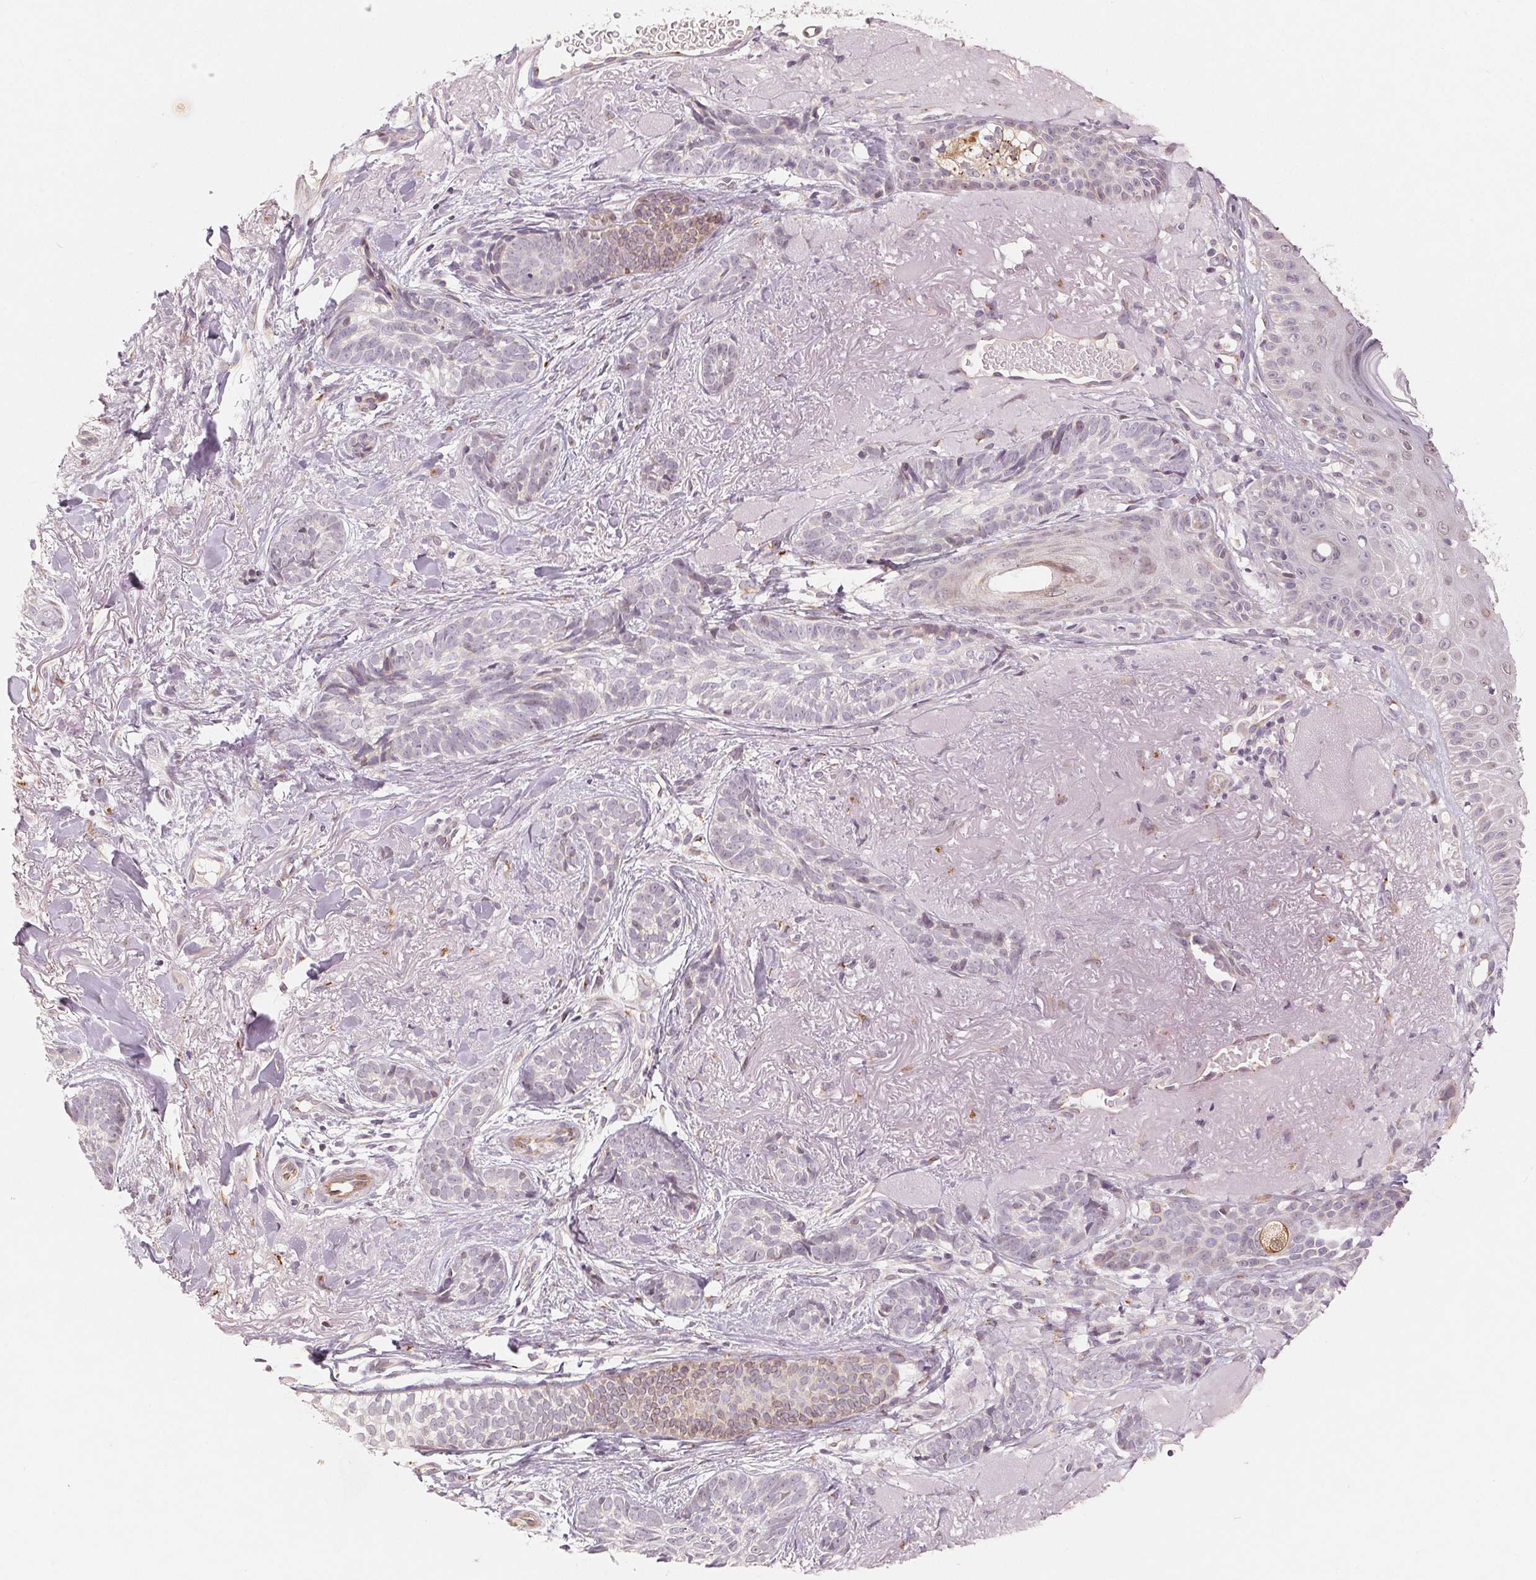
{"staining": {"intensity": "negative", "quantity": "none", "location": "none"}, "tissue": "skin cancer", "cell_type": "Tumor cells", "image_type": "cancer", "snomed": [{"axis": "morphology", "description": "Basal cell carcinoma"}, {"axis": "morphology", "description": "BCC, high aggressive"}, {"axis": "topography", "description": "Skin"}], "caption": "Immunohistochemistry (IHC) photomicrograph of bcc,  high aggressive (skin) stained for a protein (brown), which displays no staining in tumor cells.", "gene": "TMSB15B", "patient": {"sex": "female", "age": 79}}